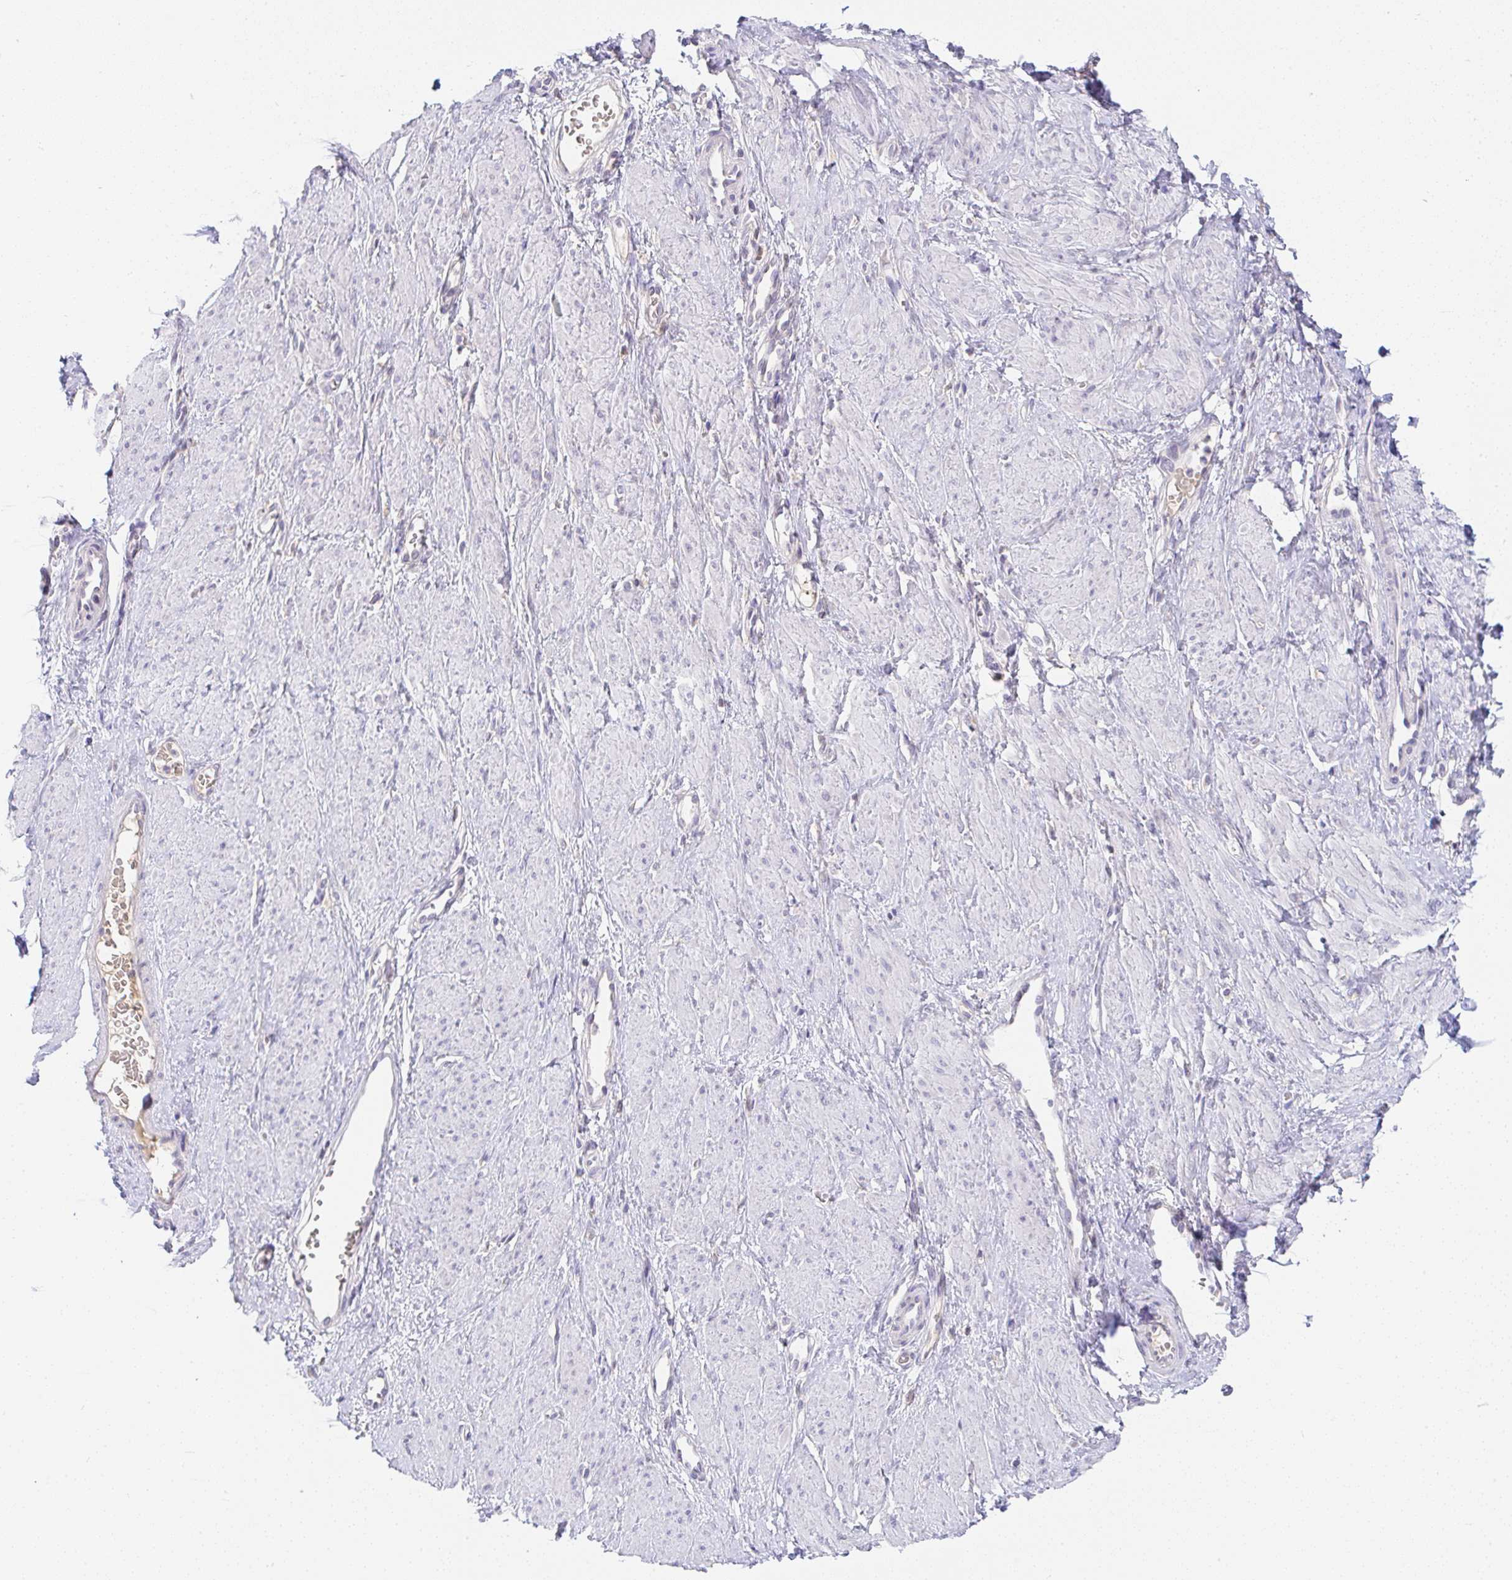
{"staining": {"intensity": "negative", "quantity": "none", "location": "none"}, "tissue": "smooth muscle", "cell_type": "Smooth muscle cells", "image_type": "normal", "snomed": [{"axis": "morphology", "description": "Normal tissue, NOS"}, {"axis": "topography", "description": "Smooth muscle"}, {"axis": "topography", "description": "Uterus"}], "caption": "Immunohistochemistry (IHC) photomicrograph of benign smooth muscle stained for a protein (brown), which exhibits no staining in smooth muscle cells. (DAB immunohistochemistry (IHC), high magnification).", "gene": "DERL2", "patient": {"sex": "female", "age": 39}}